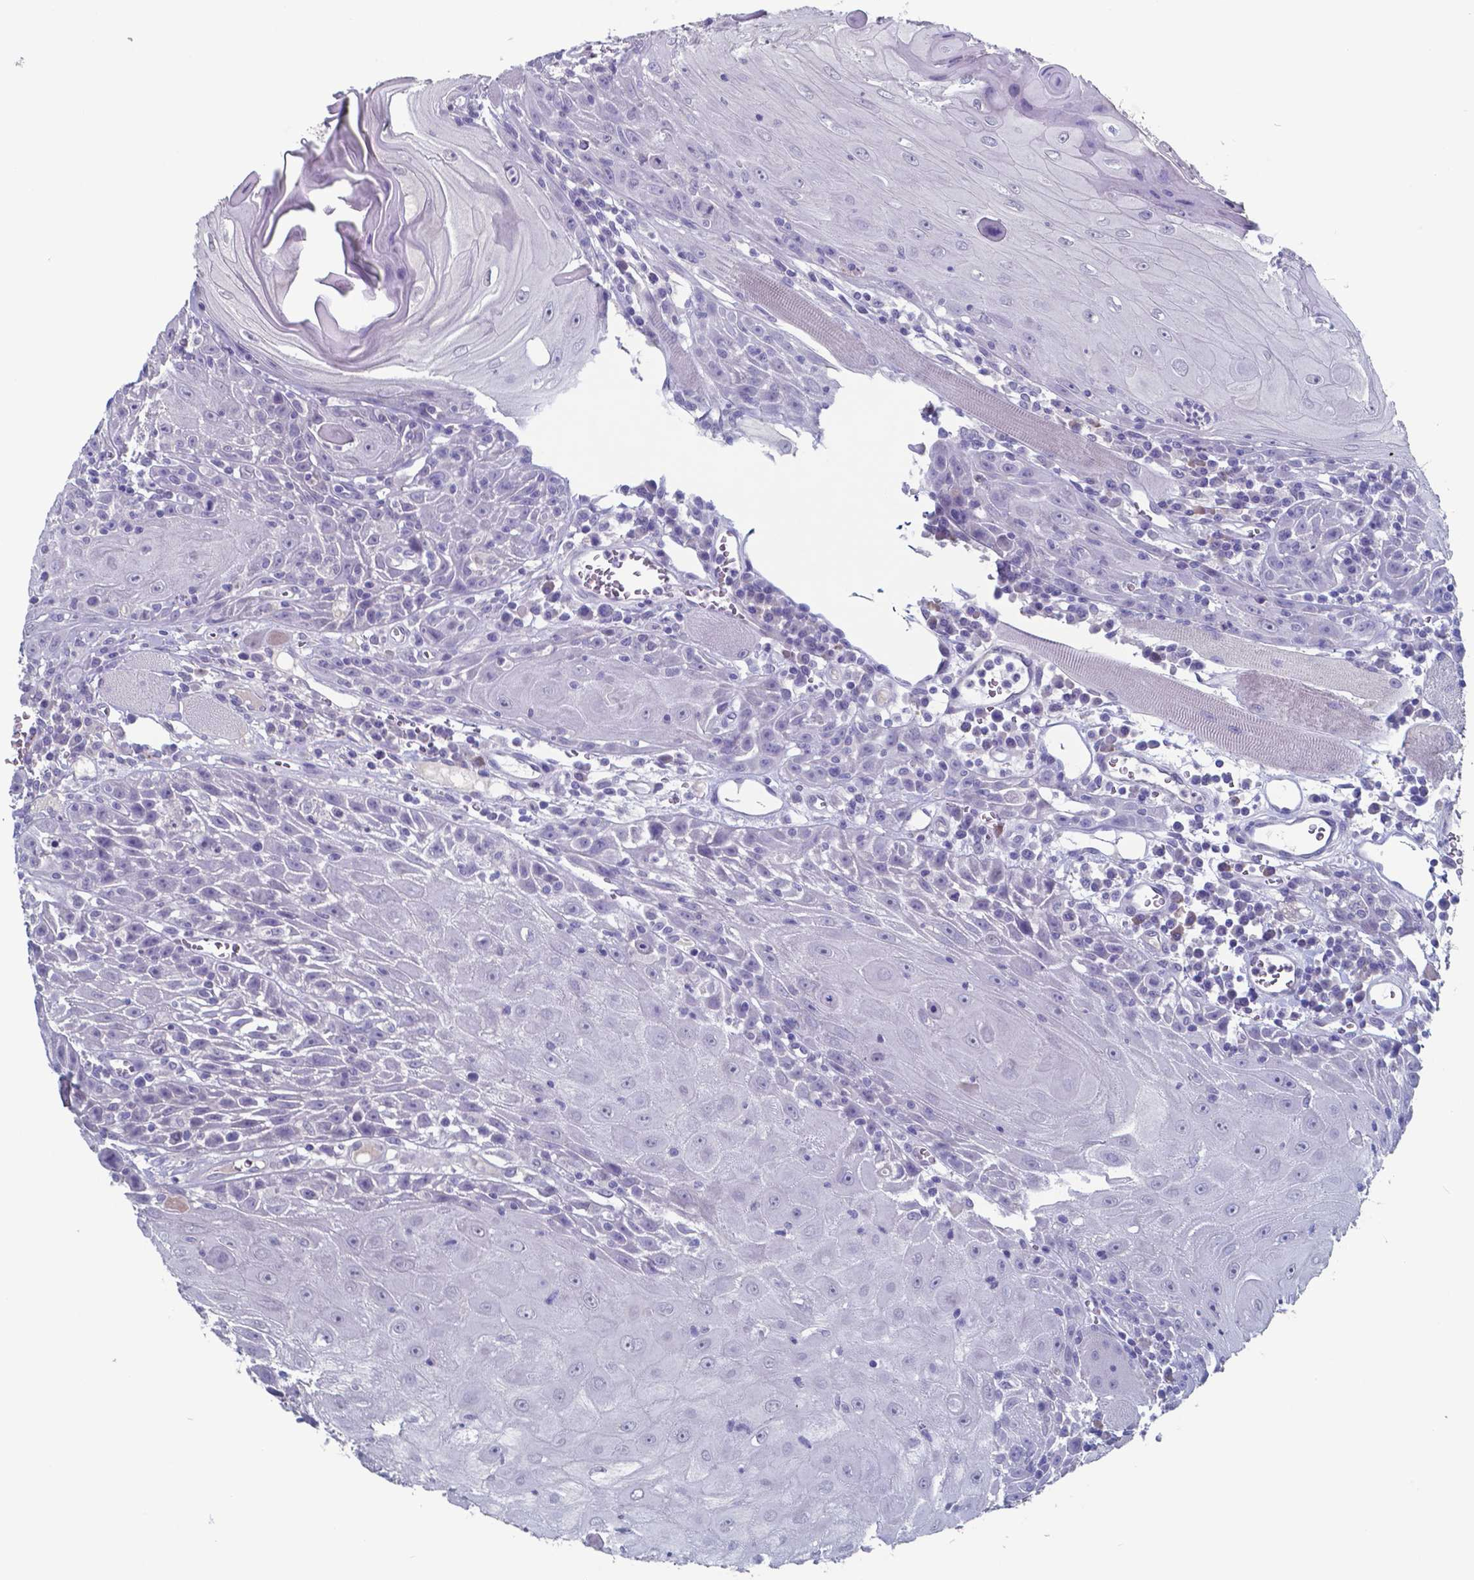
{"staining": {"intensity": "negative", "quantity": "none", "location": "none"}, "tissue": "head and neck cancer", "cell_type": "Tumor cells", "image_type": "cancer", "snomed": [{"axis": "morphology", "description": "Normal tissue, NOS"}, {"axis": "morphology", "description": "Squamous cell carcinoma, NOS"}, {"axis": "topography", "description": "Oral tissue"}, {"axis": "topography", "description": "Head-Neck"}], "caption": "Immunohistochemistry of head and neck cancer demonstrates no staining in tumor cells.", "gene": "TTR", "patient": {"sex": "male", "age": 52}}